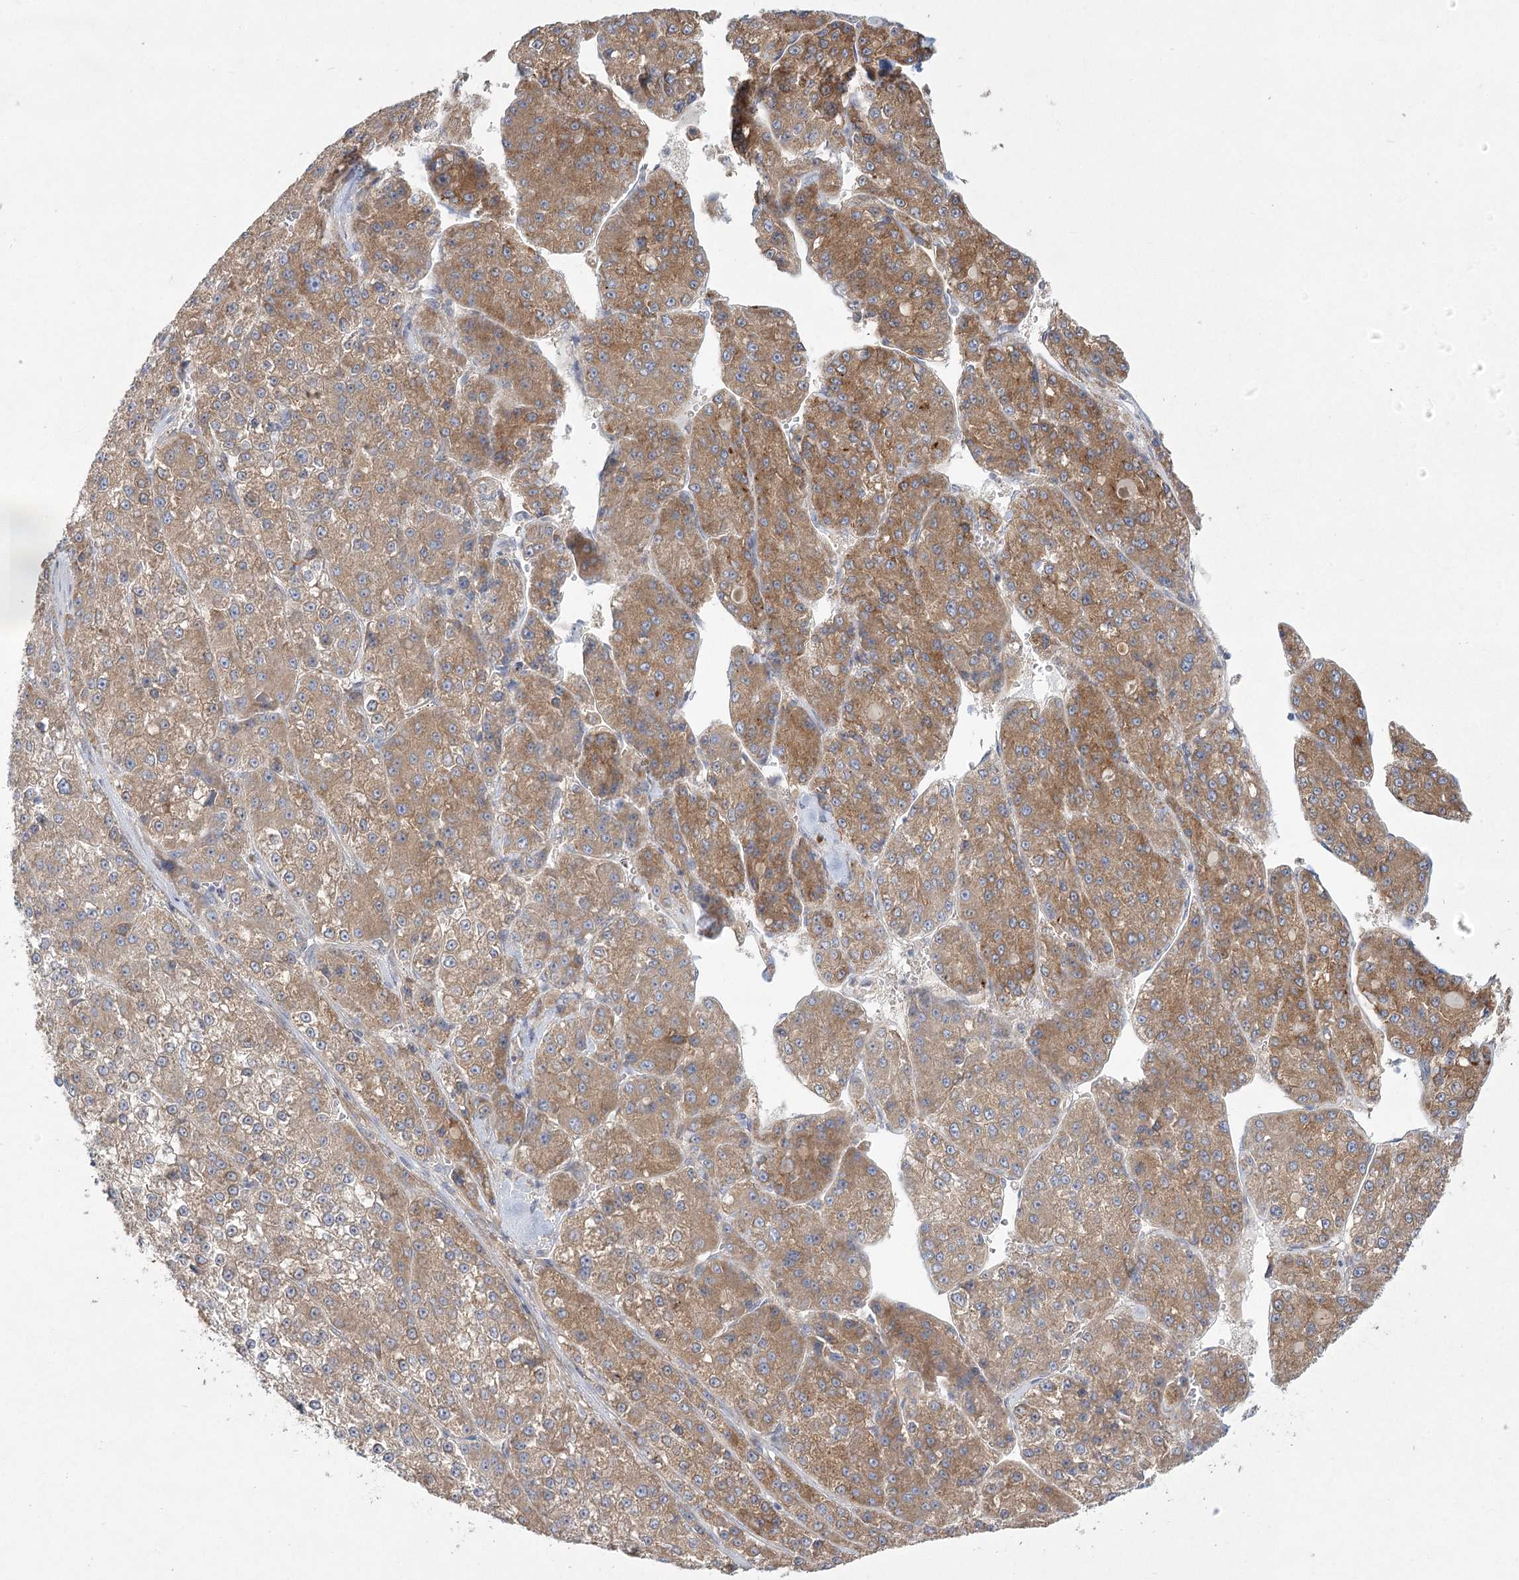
{"staining": {"intensity": "moderate", "quantity": ">75%", "location": "cytoplasmic/membranous"}, "tissue": "liver cancer", "cell_type": "Tumor cells", "image_type": "cancer", "snomed": [{"axis": "morphology", "description": "Carcinoma, Hepatocellular, NOS"}, {"axis": "topography", "description": "Liver"}], "caption": "Moderate cytoplasmic/membranous staining for a protein is present in about >75% of tumor cells of liver cancer (hepatocellular carcinoma) using immunohistochemistry (IHC).", "gene": "CAMTA1", "patient": {"sex": "female", "age": 73}}